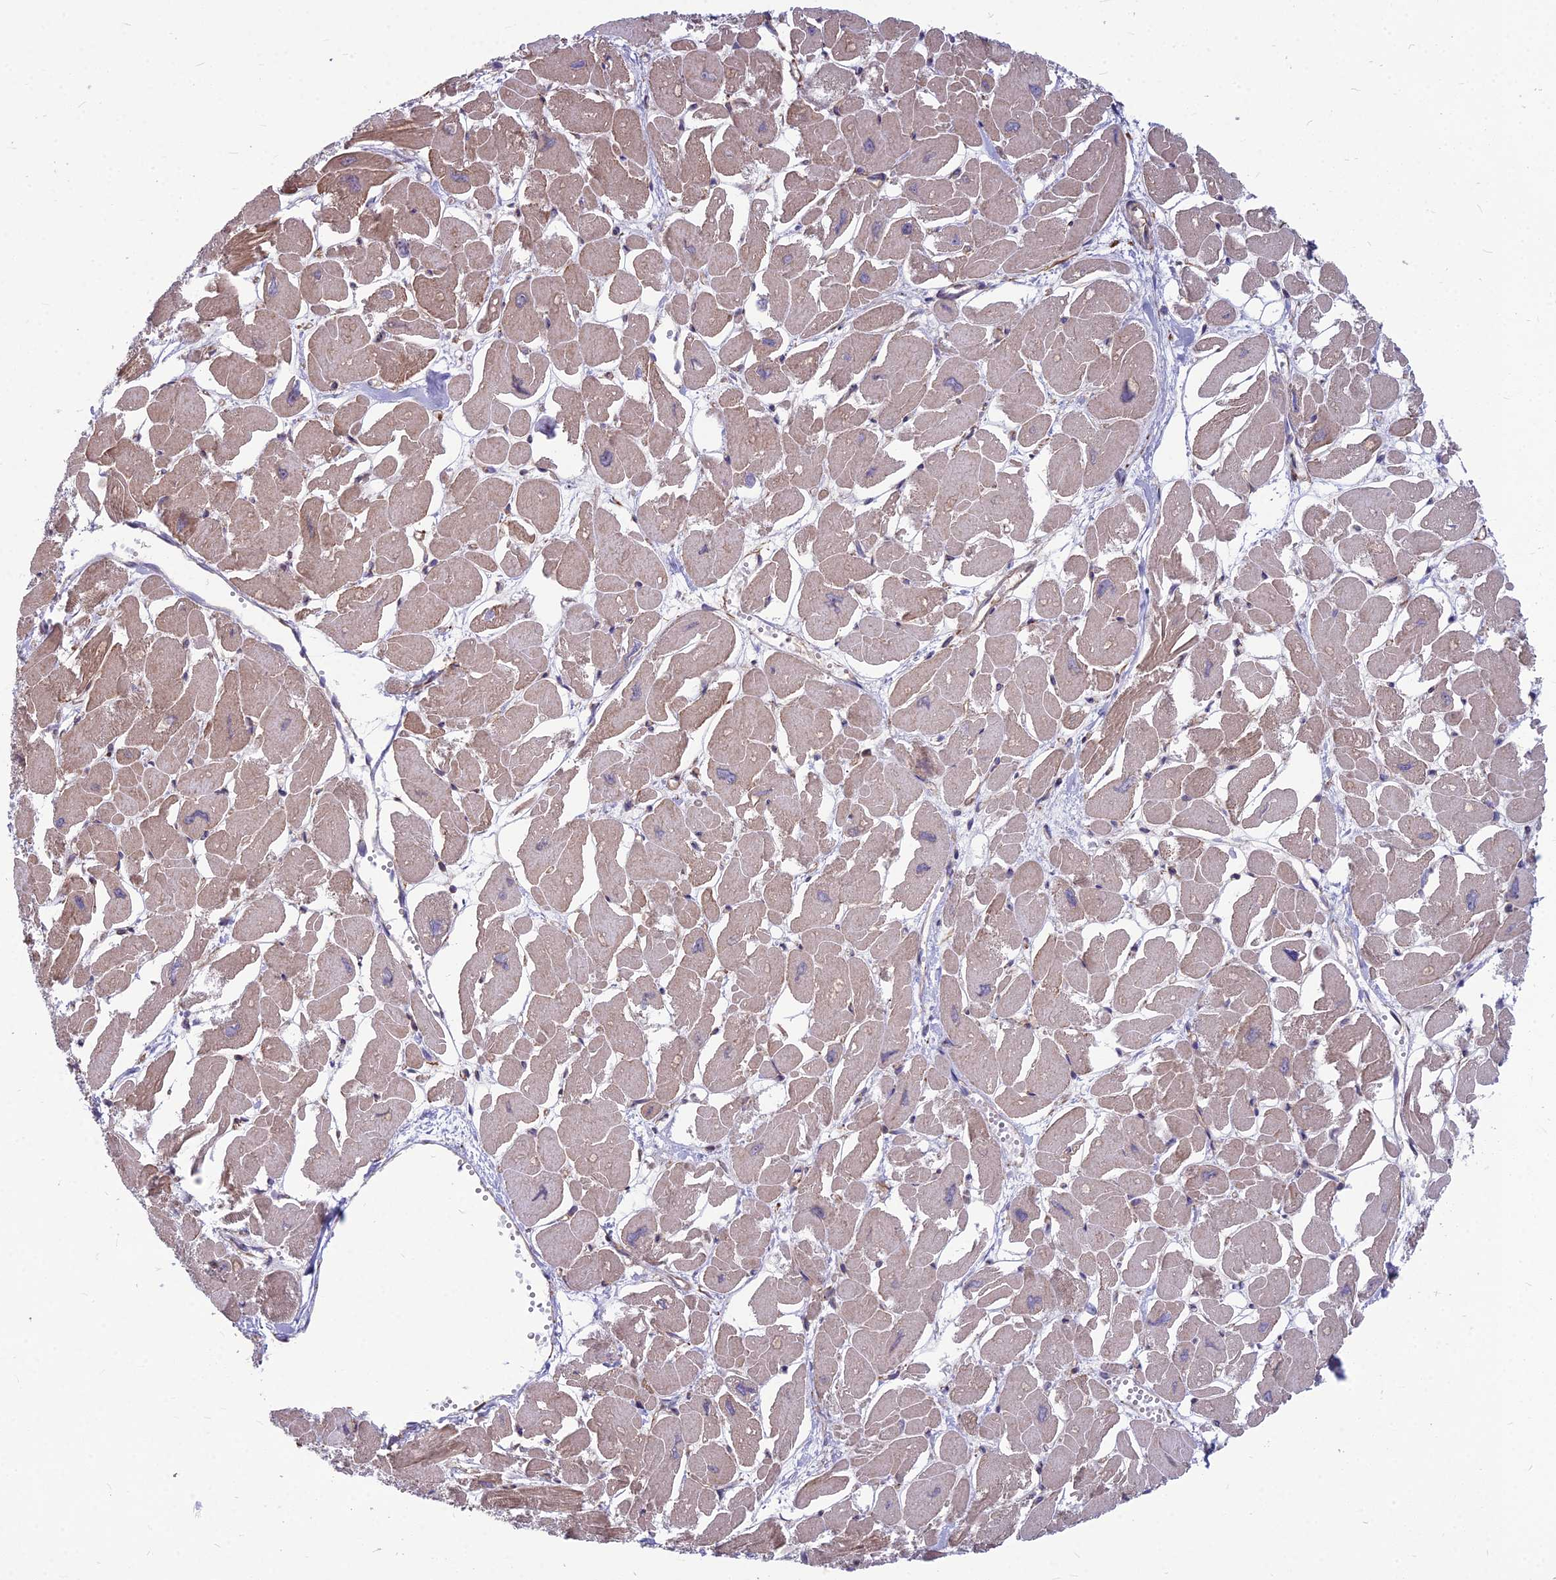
{"staining": {"intensity": "strong", "quantity": "<25%", "location": "cytoplasmic/membranous"}, "tissue": "heart muscle", "cell_type": "Cardiomyocytes", "image_type": "normal", "snomed": [{"axis": "morphology", "description": "Normal tissue, NOS"}, {"axis": "topography", "description": "Heart"}], "caption": "Unremarkable heart muscle demonstrates strong cytoplasmic/membranous expression in about <25% of cardiomyocytes, visualized by immunohistochemistry. (DAB = brown stain, brightfield microscopy at high magnification).", "gene": "LSM6", "patient": {"sex": "male", "age": 54}}